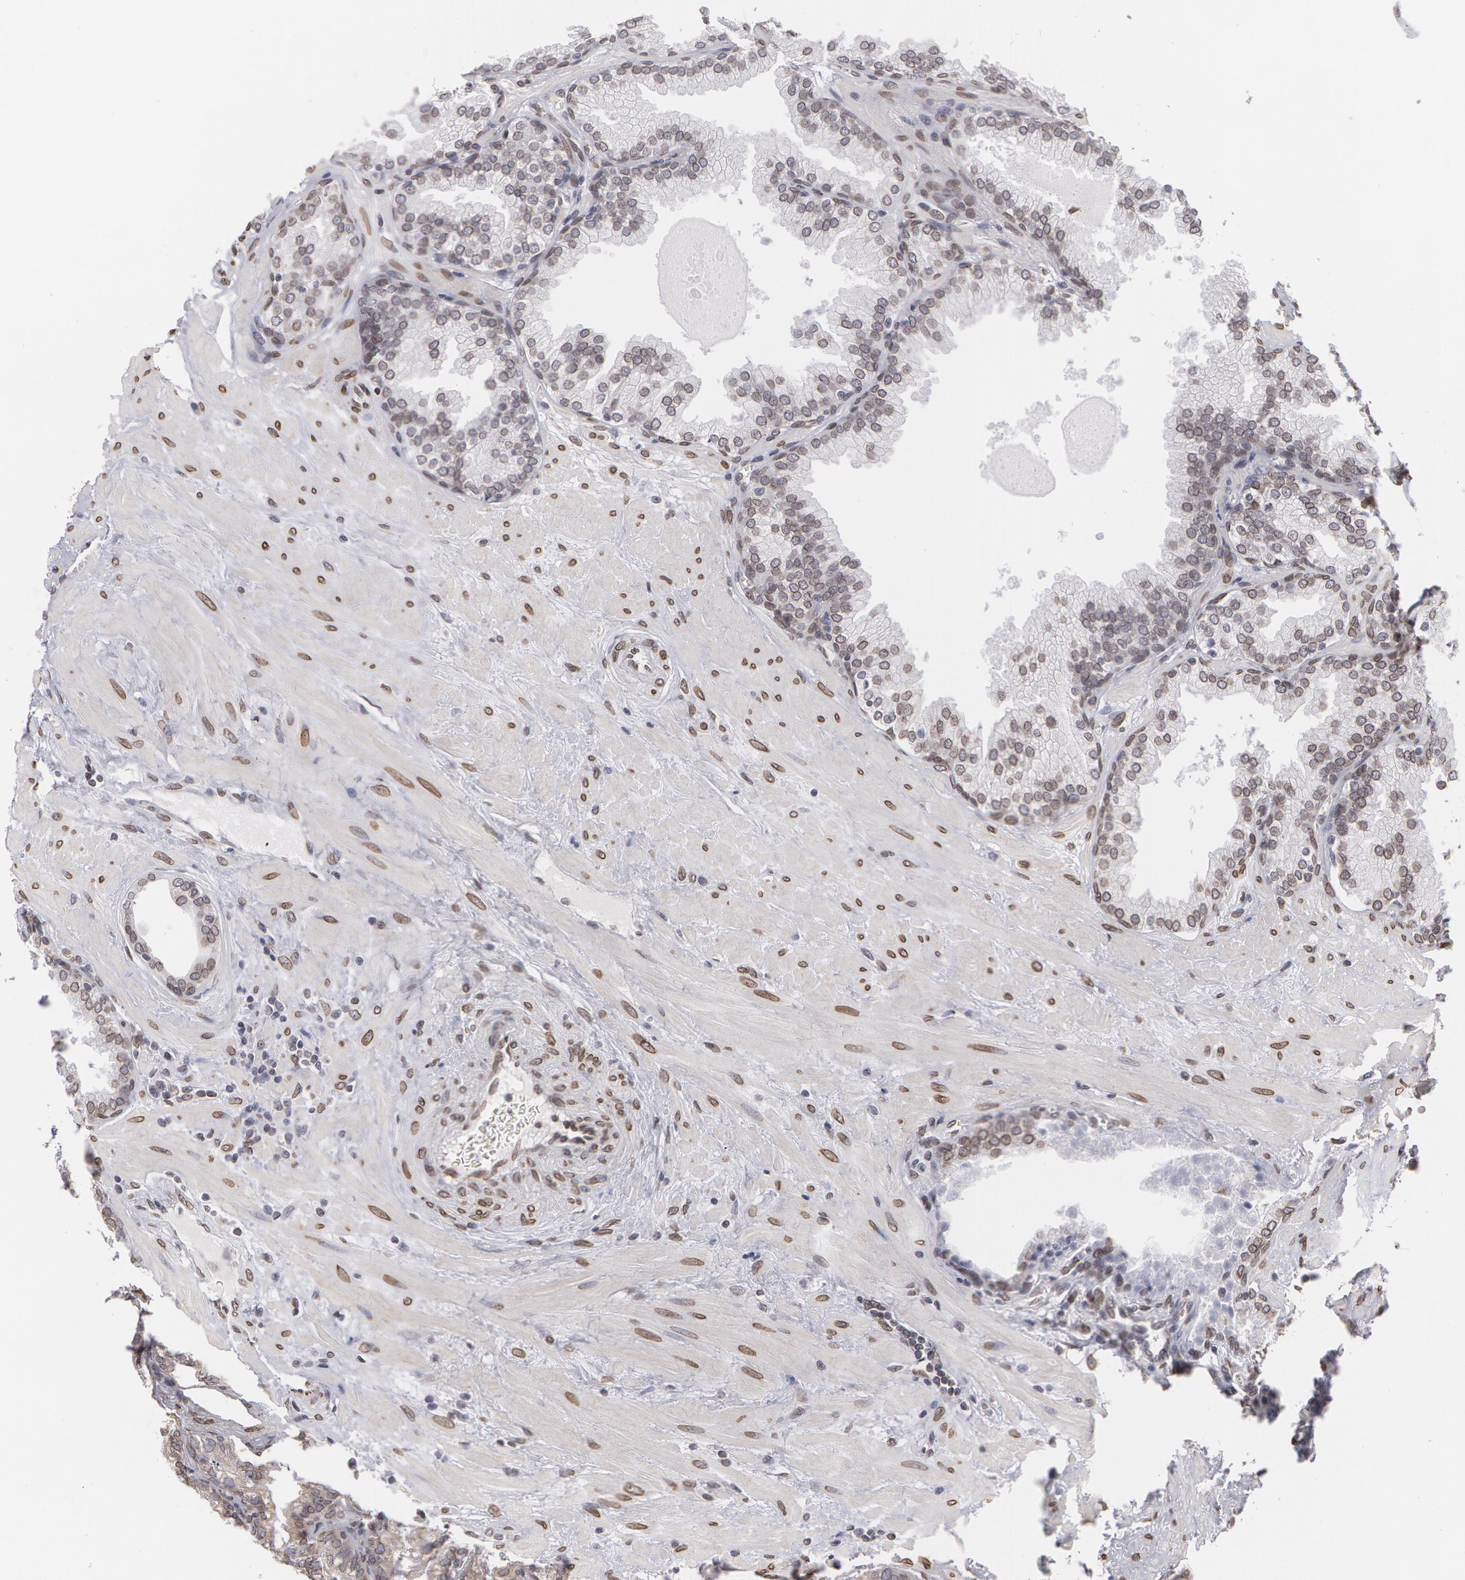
{"staining": {"intensity": "moderate", "quantity": ">75%", "location": "cytoplasmic/membranous,nuclear"}, "tissue": "prostate", "cell_type": "Glandular cells", "image_type": "normal", "snomed": [{"axis": "morphology", "description": "Normal tissue, NOS"}, {"axis": "topography", "description": "Prostate"}], "caption": "Moderate cytoplasmic/membranous,nuclear expression is appreciated in approximately >75% of glandular cells in benign prostate.", "gene": "EMD", "patient": {"sex": "male", "age": 51}}